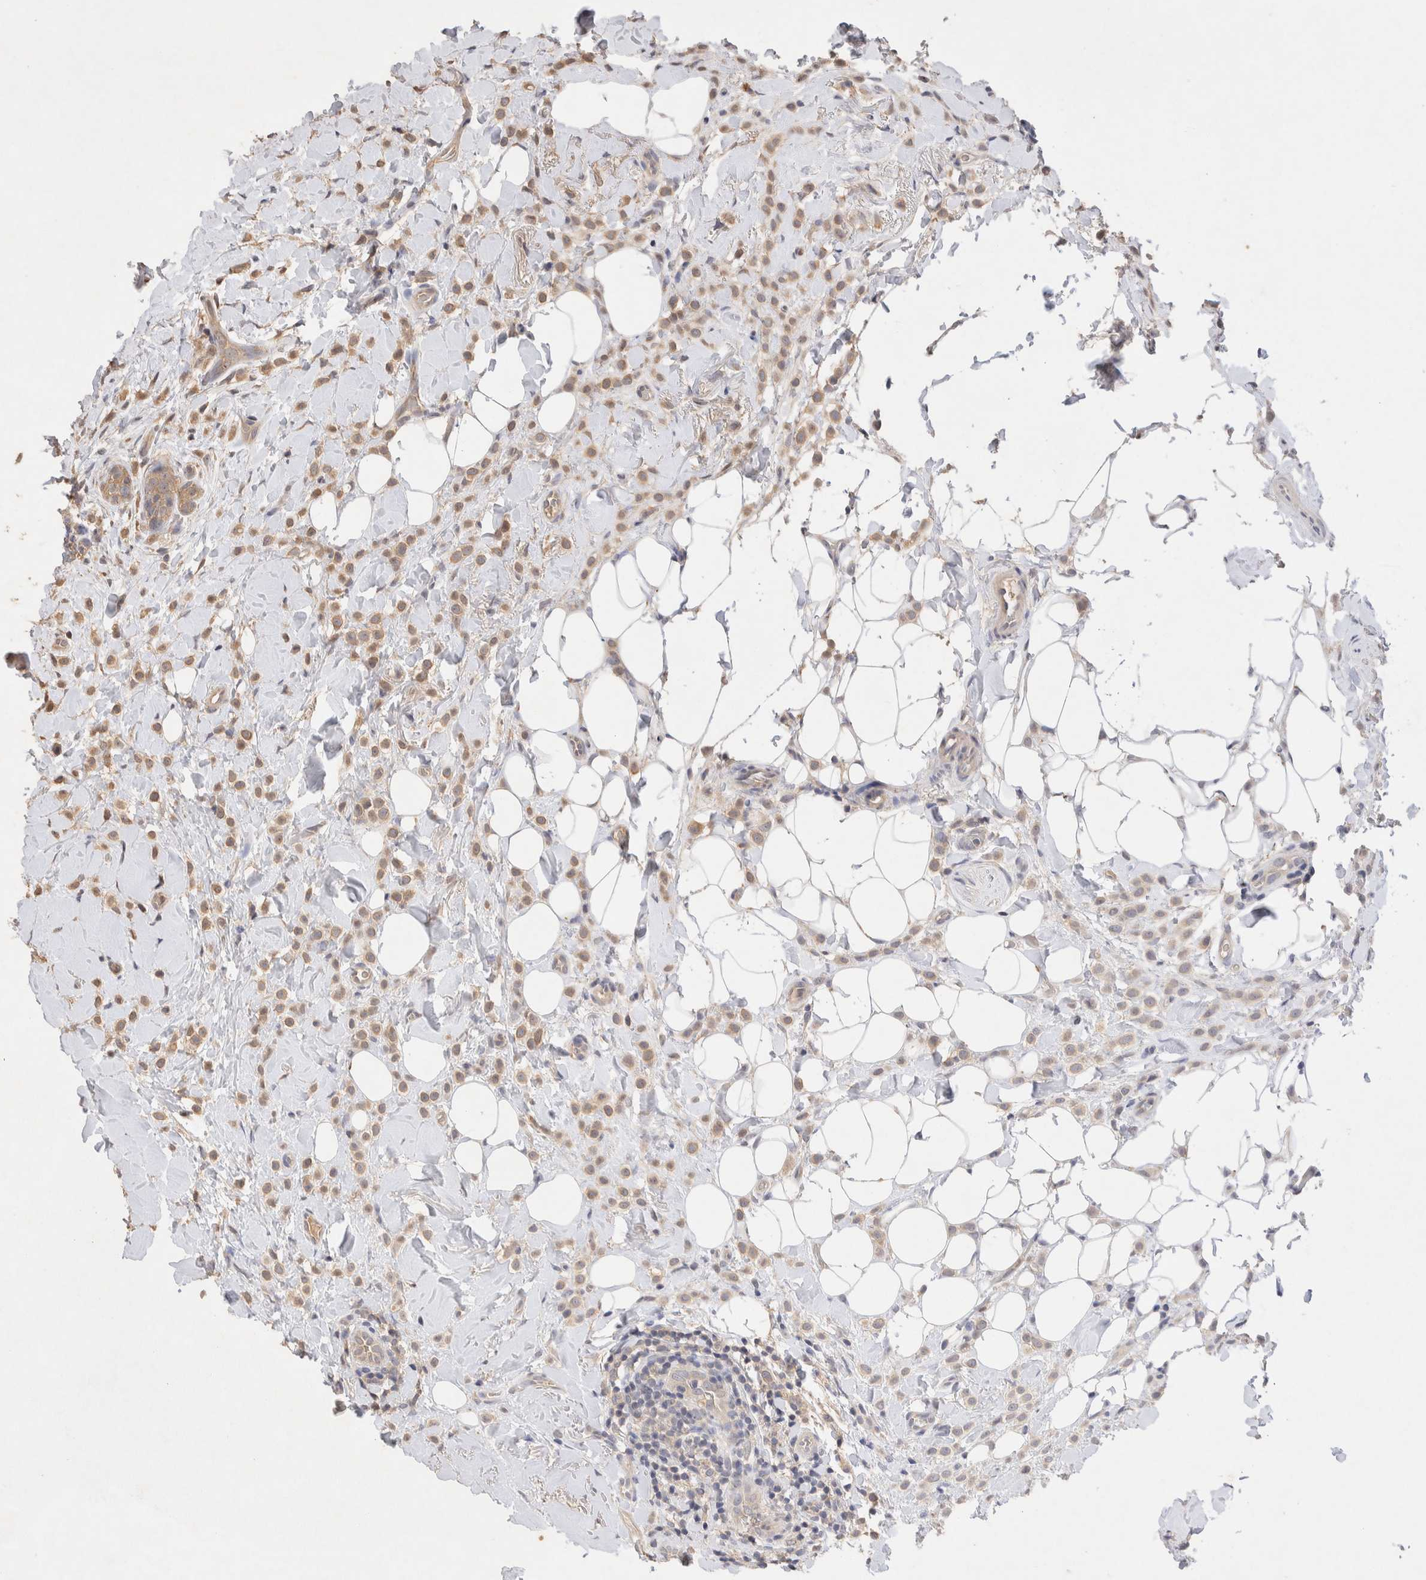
{"staining": {"intensity": "moderate", "quantity": ">75%", "location": "cytoplasmic/membranous"}, "tissue": "breast cancer", "cell_type": "Tumor cells", "image_type": "cancer", "snomed": [{"axis": "morphology", "description": "Normal tissue, NOS"}, {"axis": "morphology", "description": "Lobular carcinoma"}, {"axis": "topography", "description": "Breast"}], "caption": "Protein staining exhibits moderate cytoplasmic/membranous positivity in approximately >75% of tumor cells in breast lobular carcinoma. (brown staining indicates protein expression, while blue staining denotes nuclei).", "gene": "NSMAF", "patient": {"sex": "female", "age": 50}}